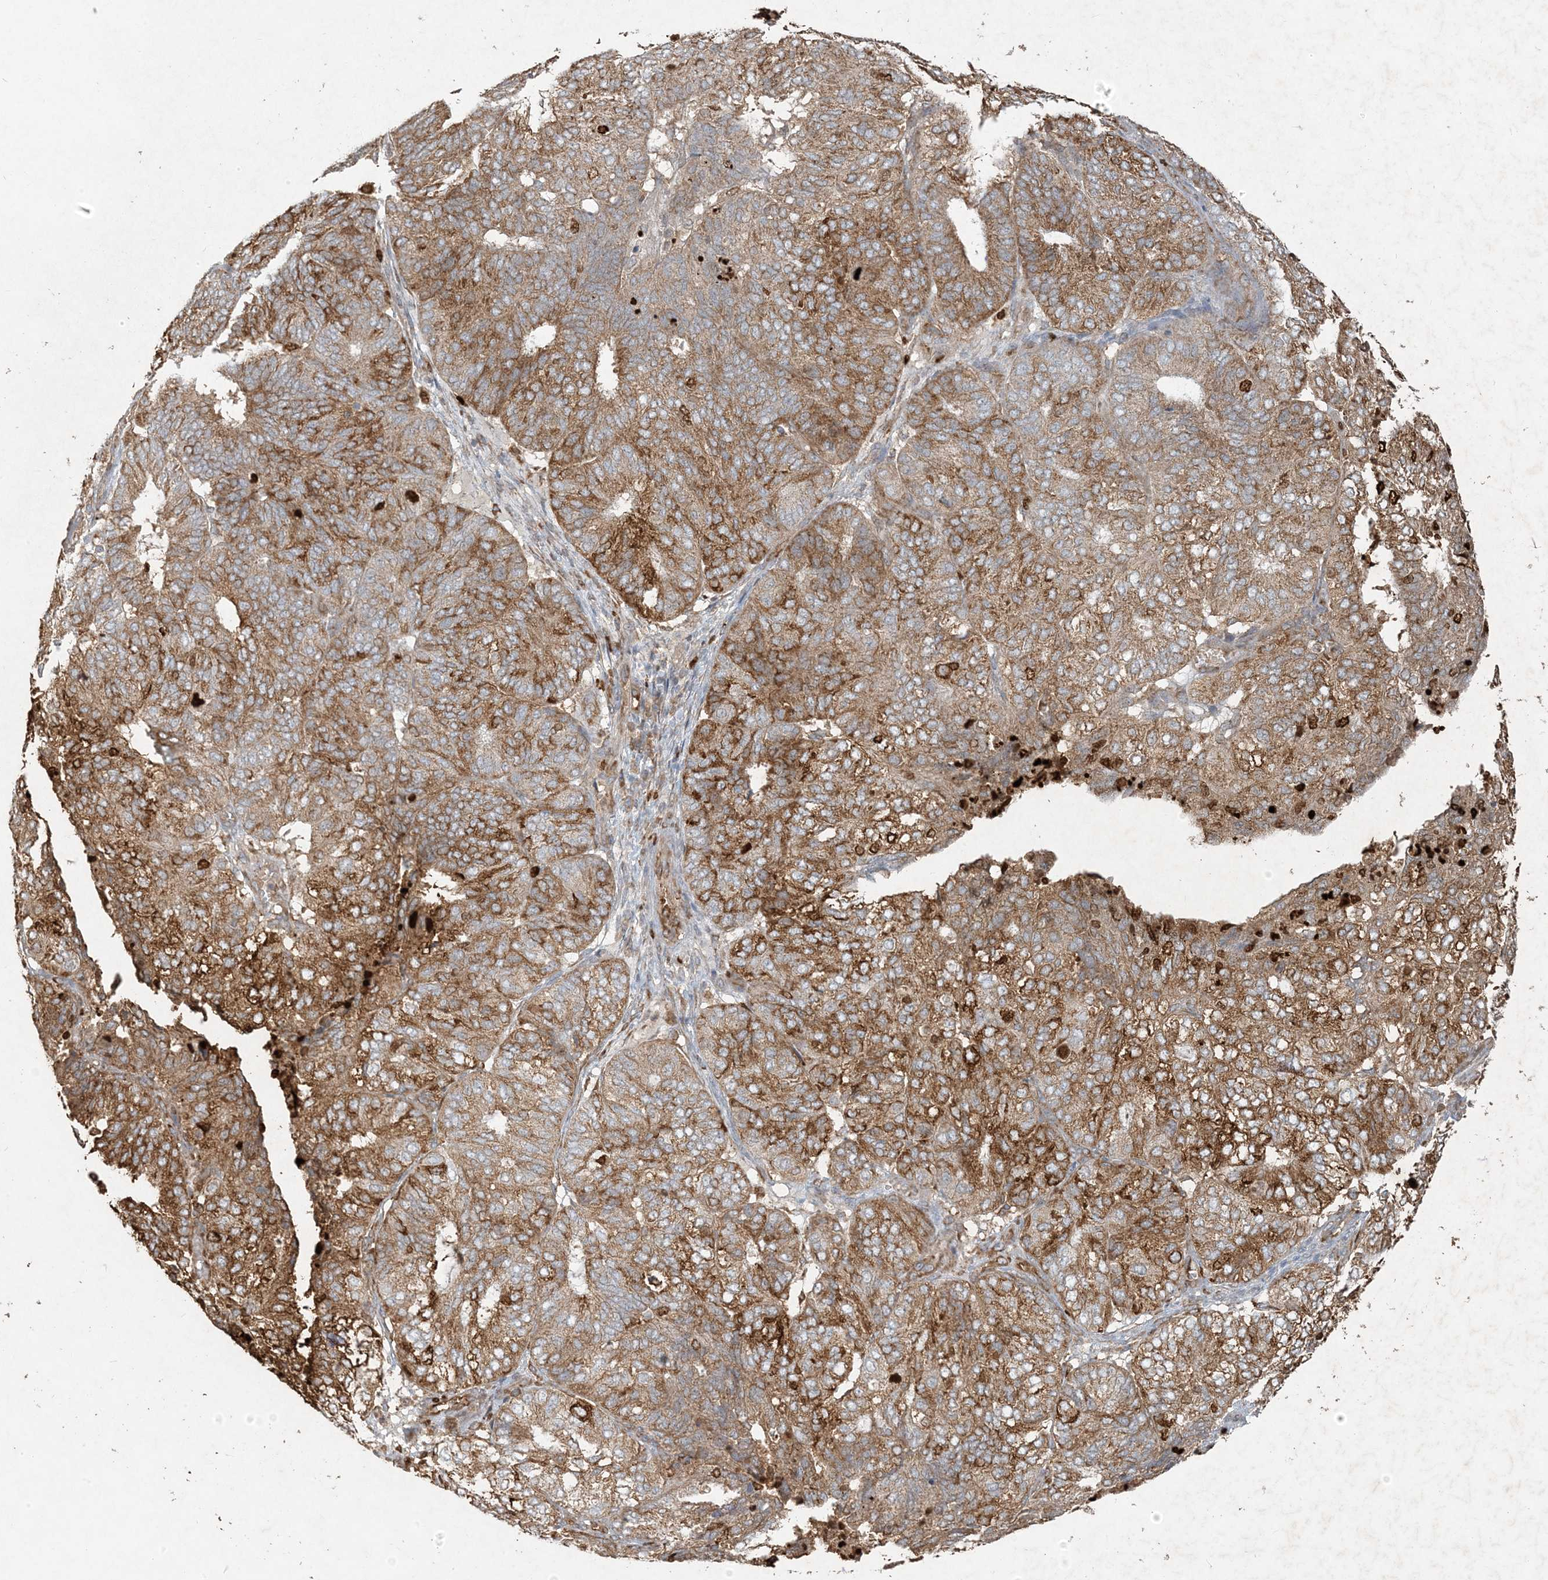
{"staining": {"intensity": "strong", "quantity": ">75%", "location": "cytoplasmic/membranous,nuclear"}, "tissue": "endometrial cancer", "cell_type": "Tumor cells", "image_type": "cancer", "snomed": [{"axis": "morphology", "description": "Adenocarcinoma, NOS"}, {"axis": "topography", "description": "Uterus"}], "caption": "About >75% of tumor cells in endometrial cancer demonstrate strong cytoplasmic/membranous and nuclear protein expression as visualized by brown immunohistochemical staining.", "gene": "MCOLN1", "patient": {"sex": "female", "age": 60}}